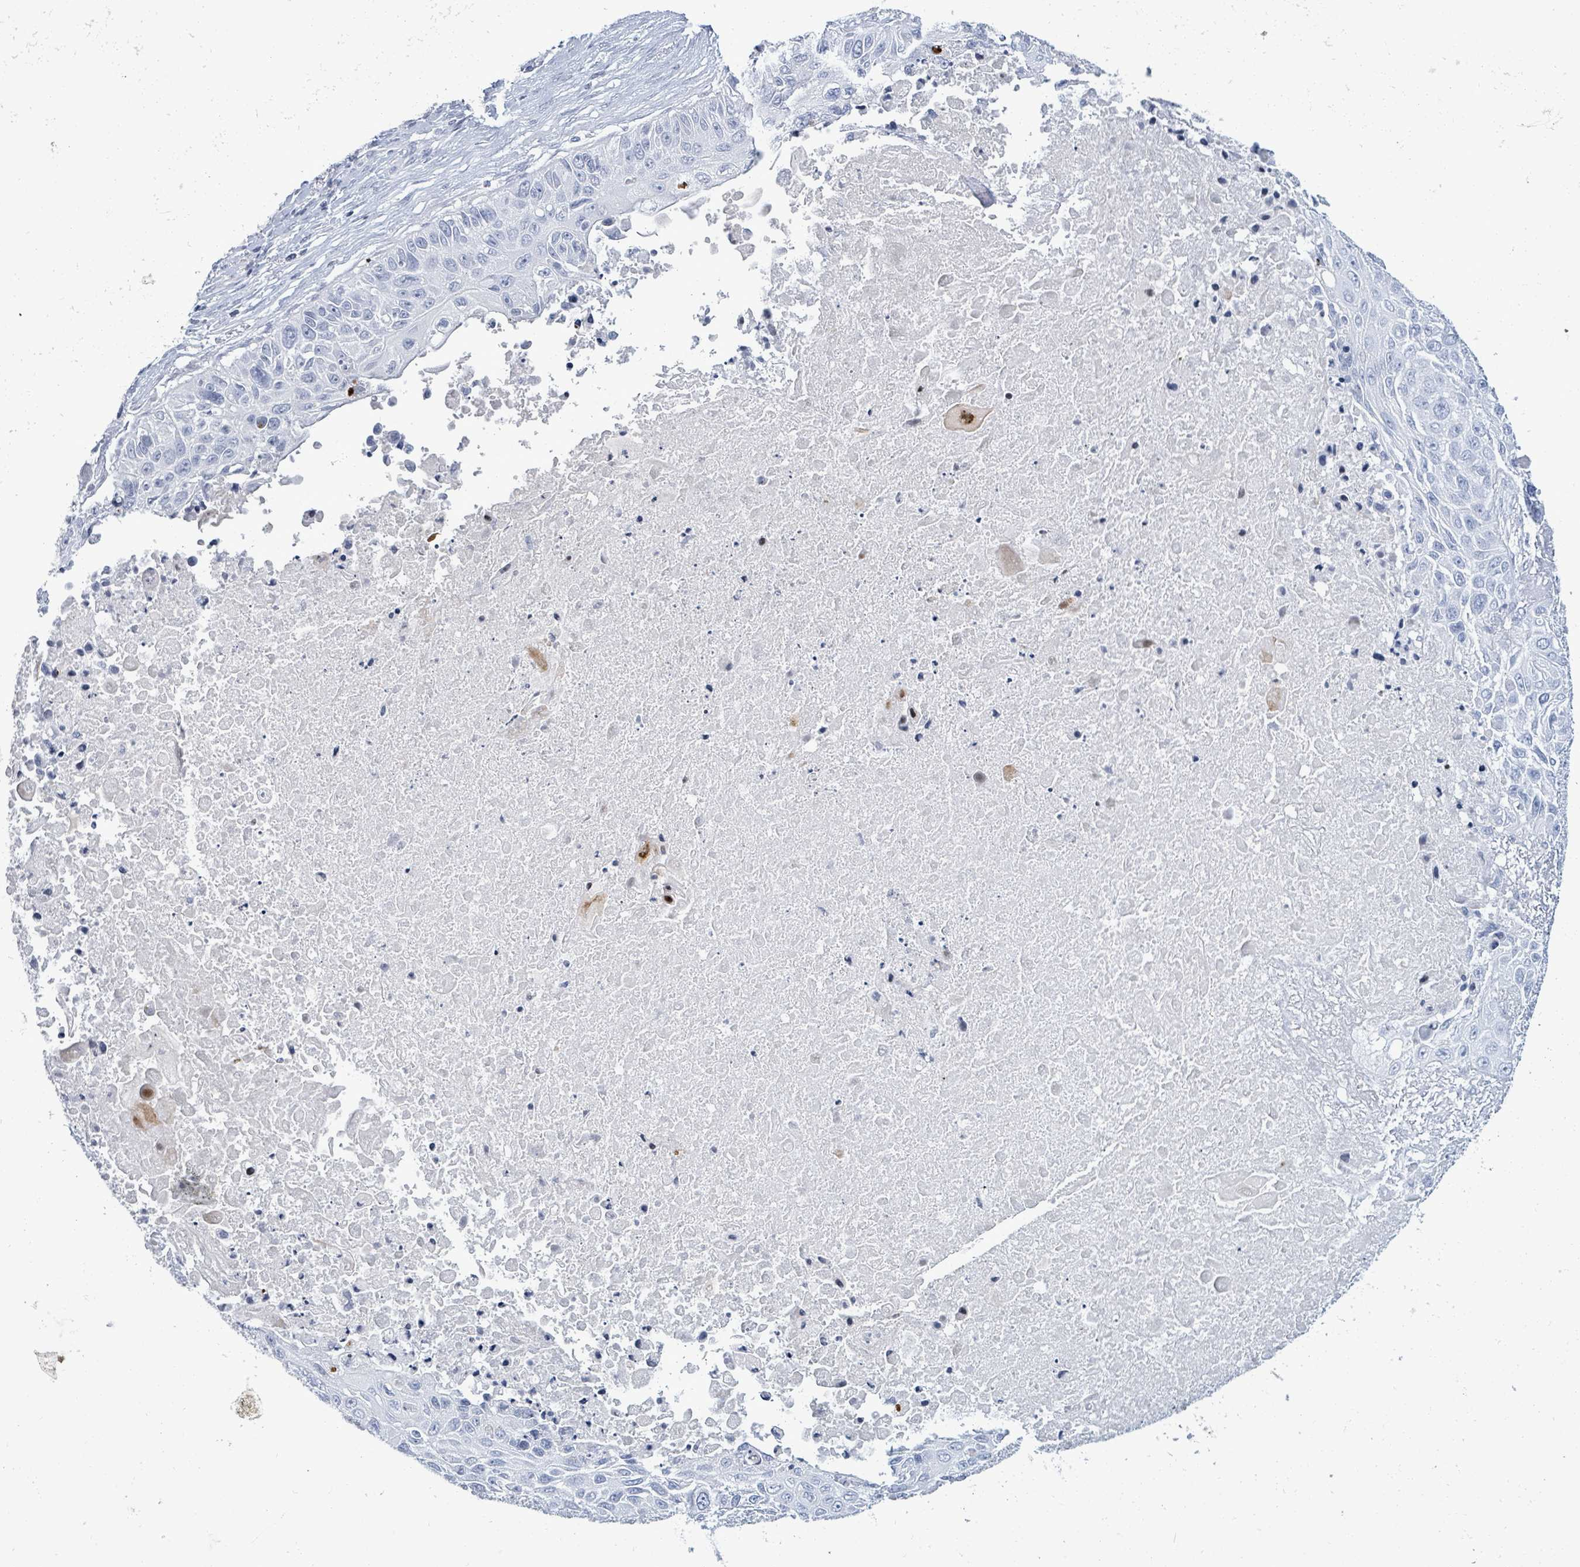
{"staining": {"intensity": "negative", "quantity": "none", "location": "none"}, "tissue": "lung cancer", "cell_type": "Tumor cells", "image_type": "cancer", "snomed": [{"axis": "morphology", "description": "Squamous cell carcinoma, NOS"}, {"axis": "topography", "description": "Lung"}], "caption": "Immunohistochemistry histopathology image of neoplastic tissue: human squamous cell carcinoma (lung) stained with DAB demonstrates no significant protein positivity in tumor cells.", "gene": "MALL", "patient": {"sex": "male", "age": 66}}